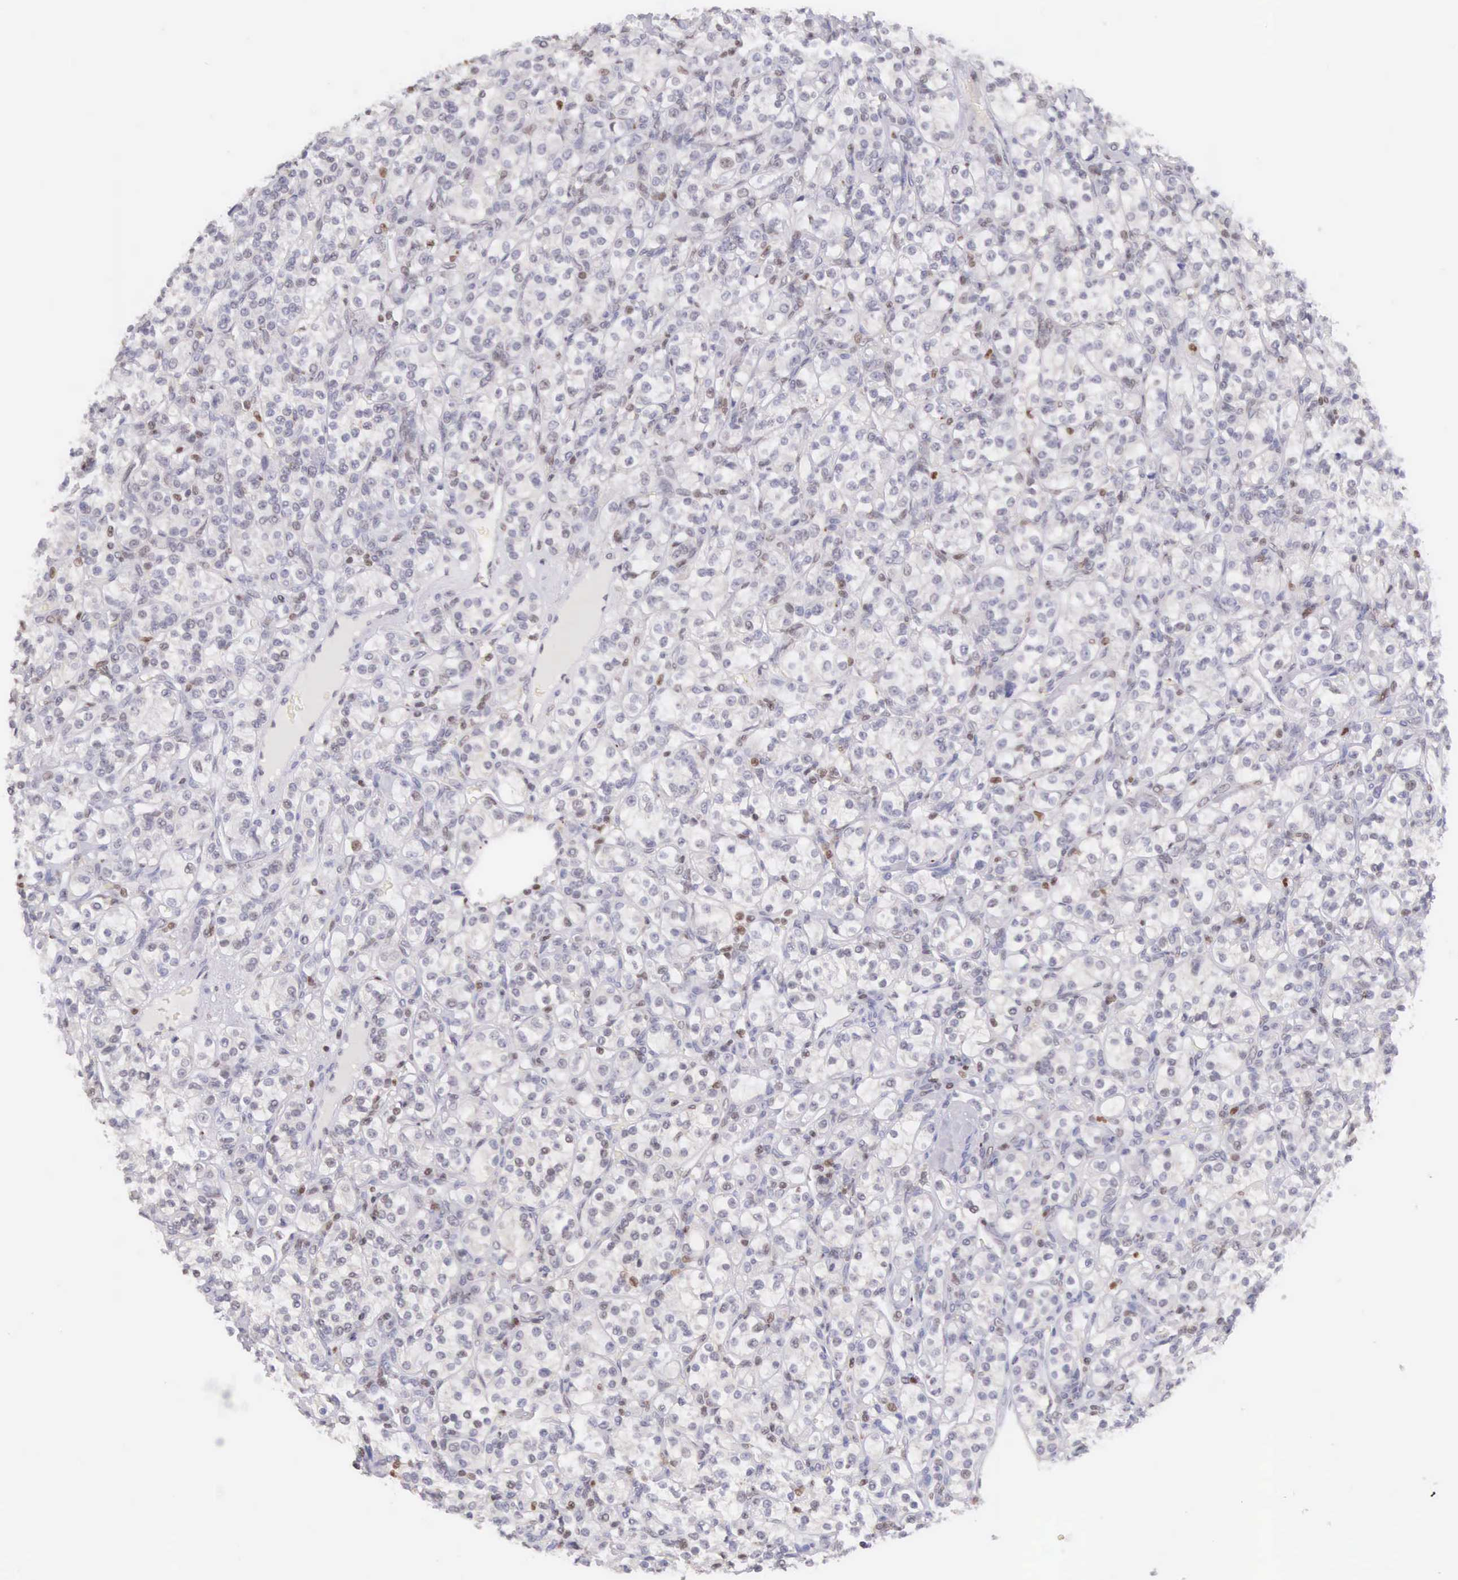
{"staining": {"intensity": "weak", "quantity": "<25%", "location": "nuclear"}, "tissue": "renal cancer", "cell_type": "Tumor cells", "image_type": "cancer", "snomed": [{"axis": "morphology", "description": "Adenocarcinoma, NOS"}, {"axis": "topography", "description": "Kidney"}], "caption": "This is an IHC image of human renal cancer (adenocarcinoma). There is no expression in tumor cells.", "gene": "VRK1", "patient": {"sex": "male", "age": 77}}